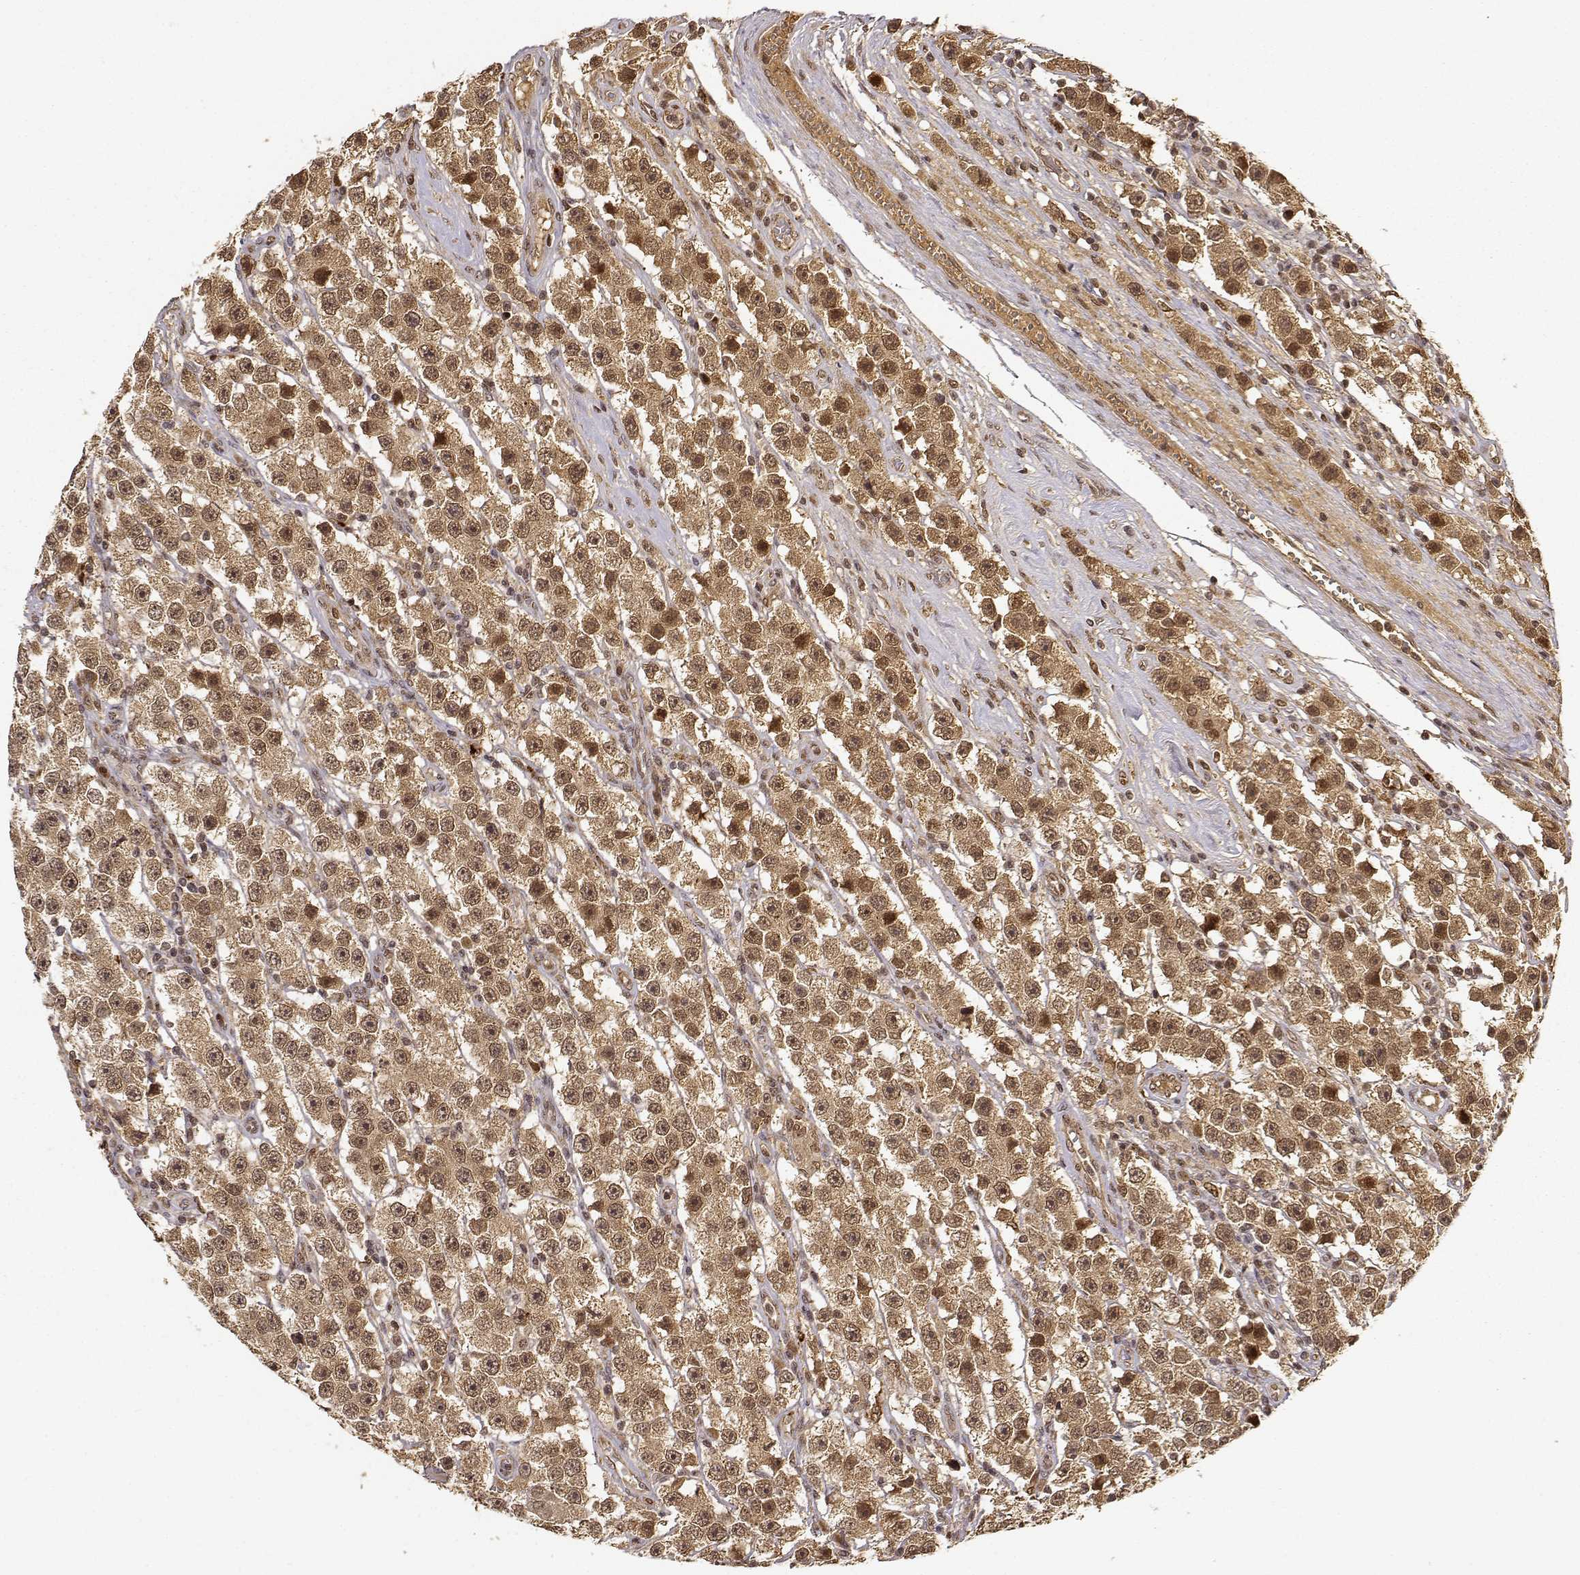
{"staining": {"intensity": "moderate", "quantity": ">75%", "location": "cytoplasmic/membranous,nuclear"}, "tissue": "testis cancer", "cell_type": "Tumor cells", "image_type": "cancer", "snomed": [{"axis": "morphology", "description": "Seminoma, NOS"}, {"axis": "topography", "description": "Testis"}], "caption": "A brown stain shows moderate cytoplasmic/membranous and nuclear positivity of a protein in testis cancer tumor cells. (DAB (3,3'-diaminobenzidine) IHC with brightfield microscopy, high magnification).", "gene": "MAEA", "patient": {"sex": "male", "age": 45}}